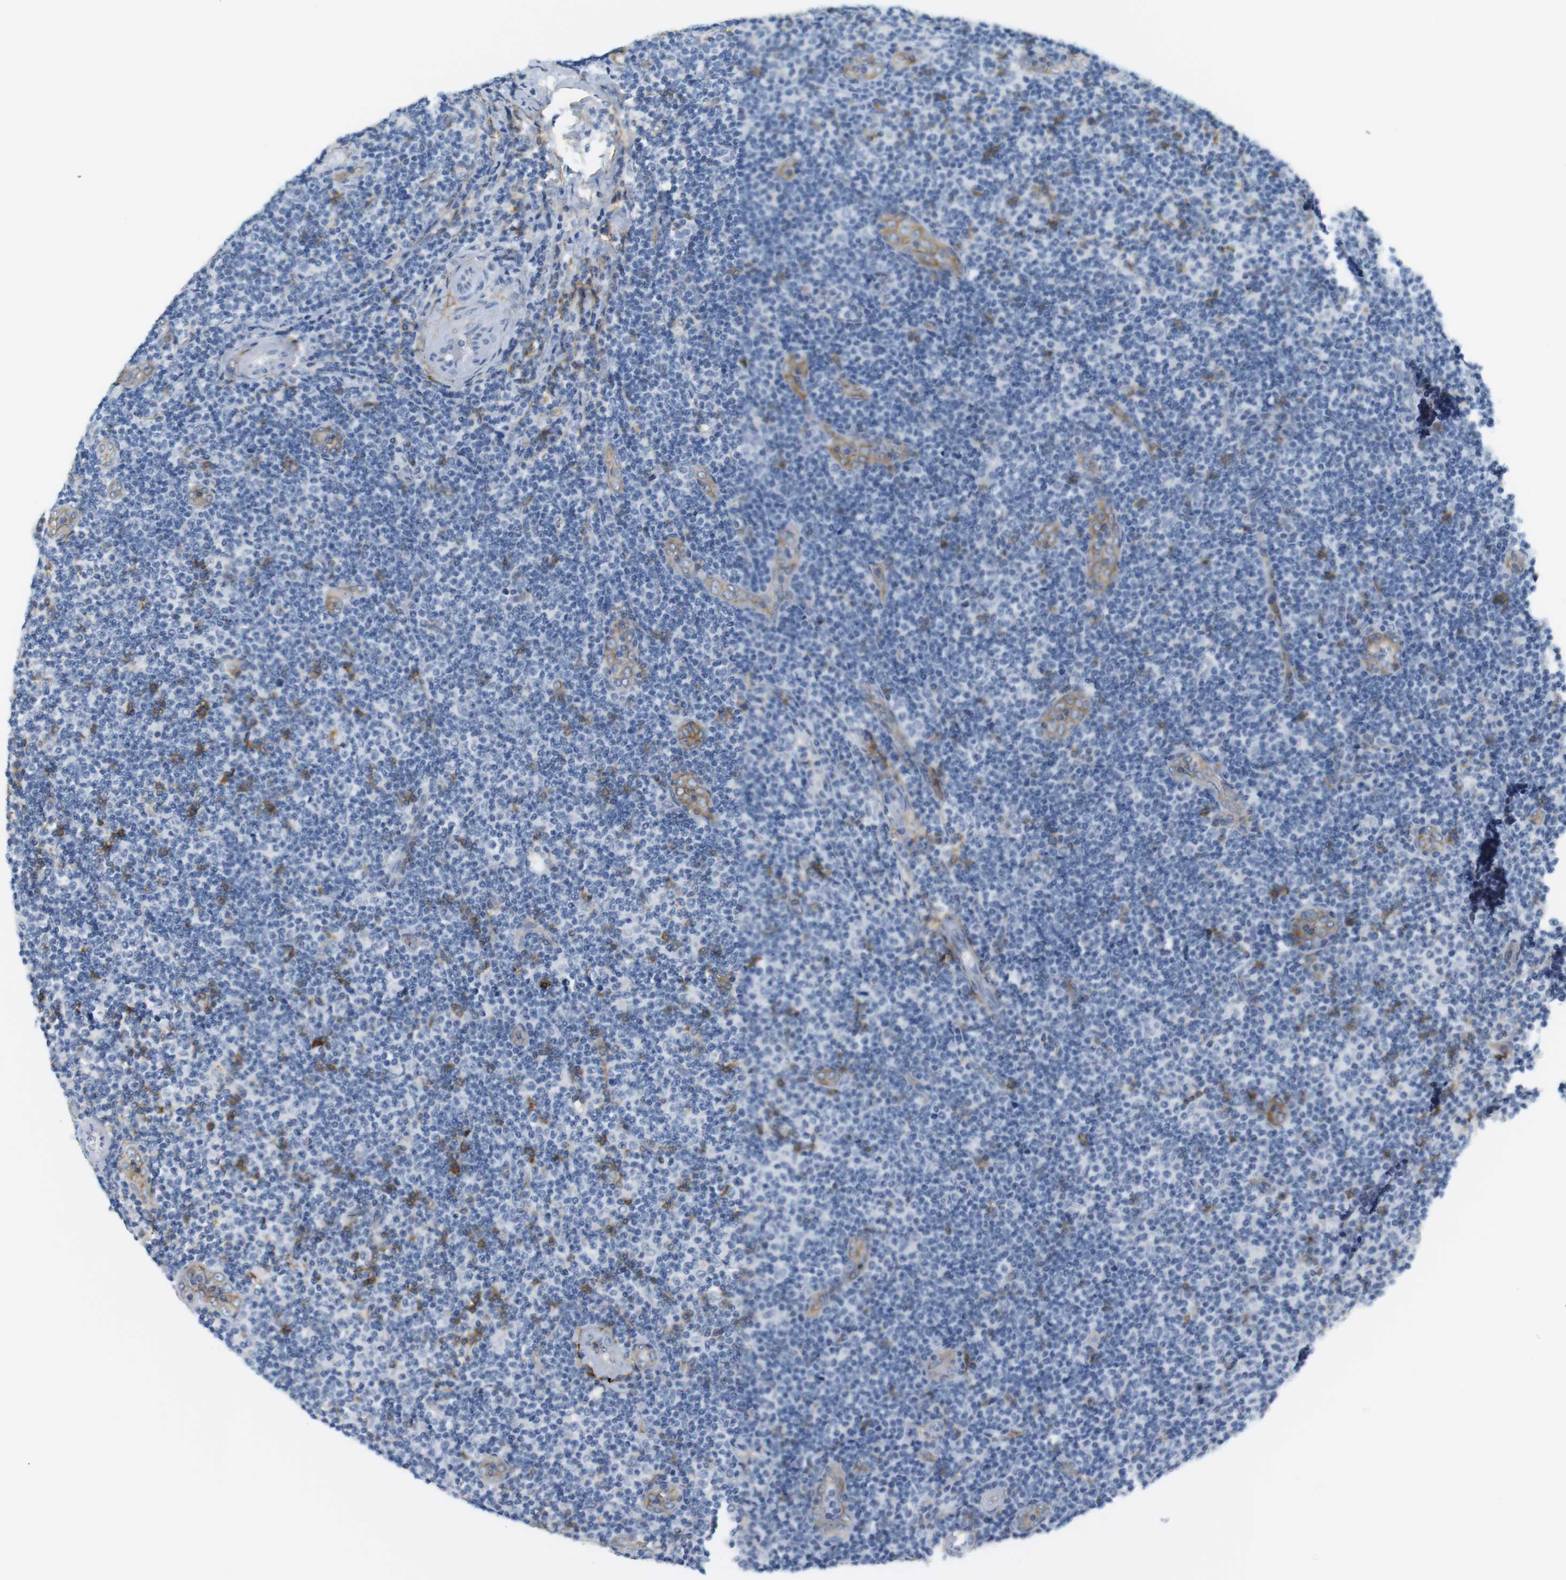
{"staining": {"intensity": "negative", "quantity": "none", "location": "none"}, "tissue": "lymphoma", "cell_type": "Tumor cells", "image_type": "cancer", "snomed": [{"axis": "morphology", "description": "Malignant lymphoma, non-Hodgkin's type, Low grade"}, {"axis": "topography", "description": "Lymph node"}], "caption": "Immunohistochemistry photomicrograph of neoplastic tissue: lymphoma stained with DAB (3,3'-diaminobenzidine) displays no significant protein staining in tumor cells.", "gene": "F2R", "patient": {"sex": "male", "age": 83}}